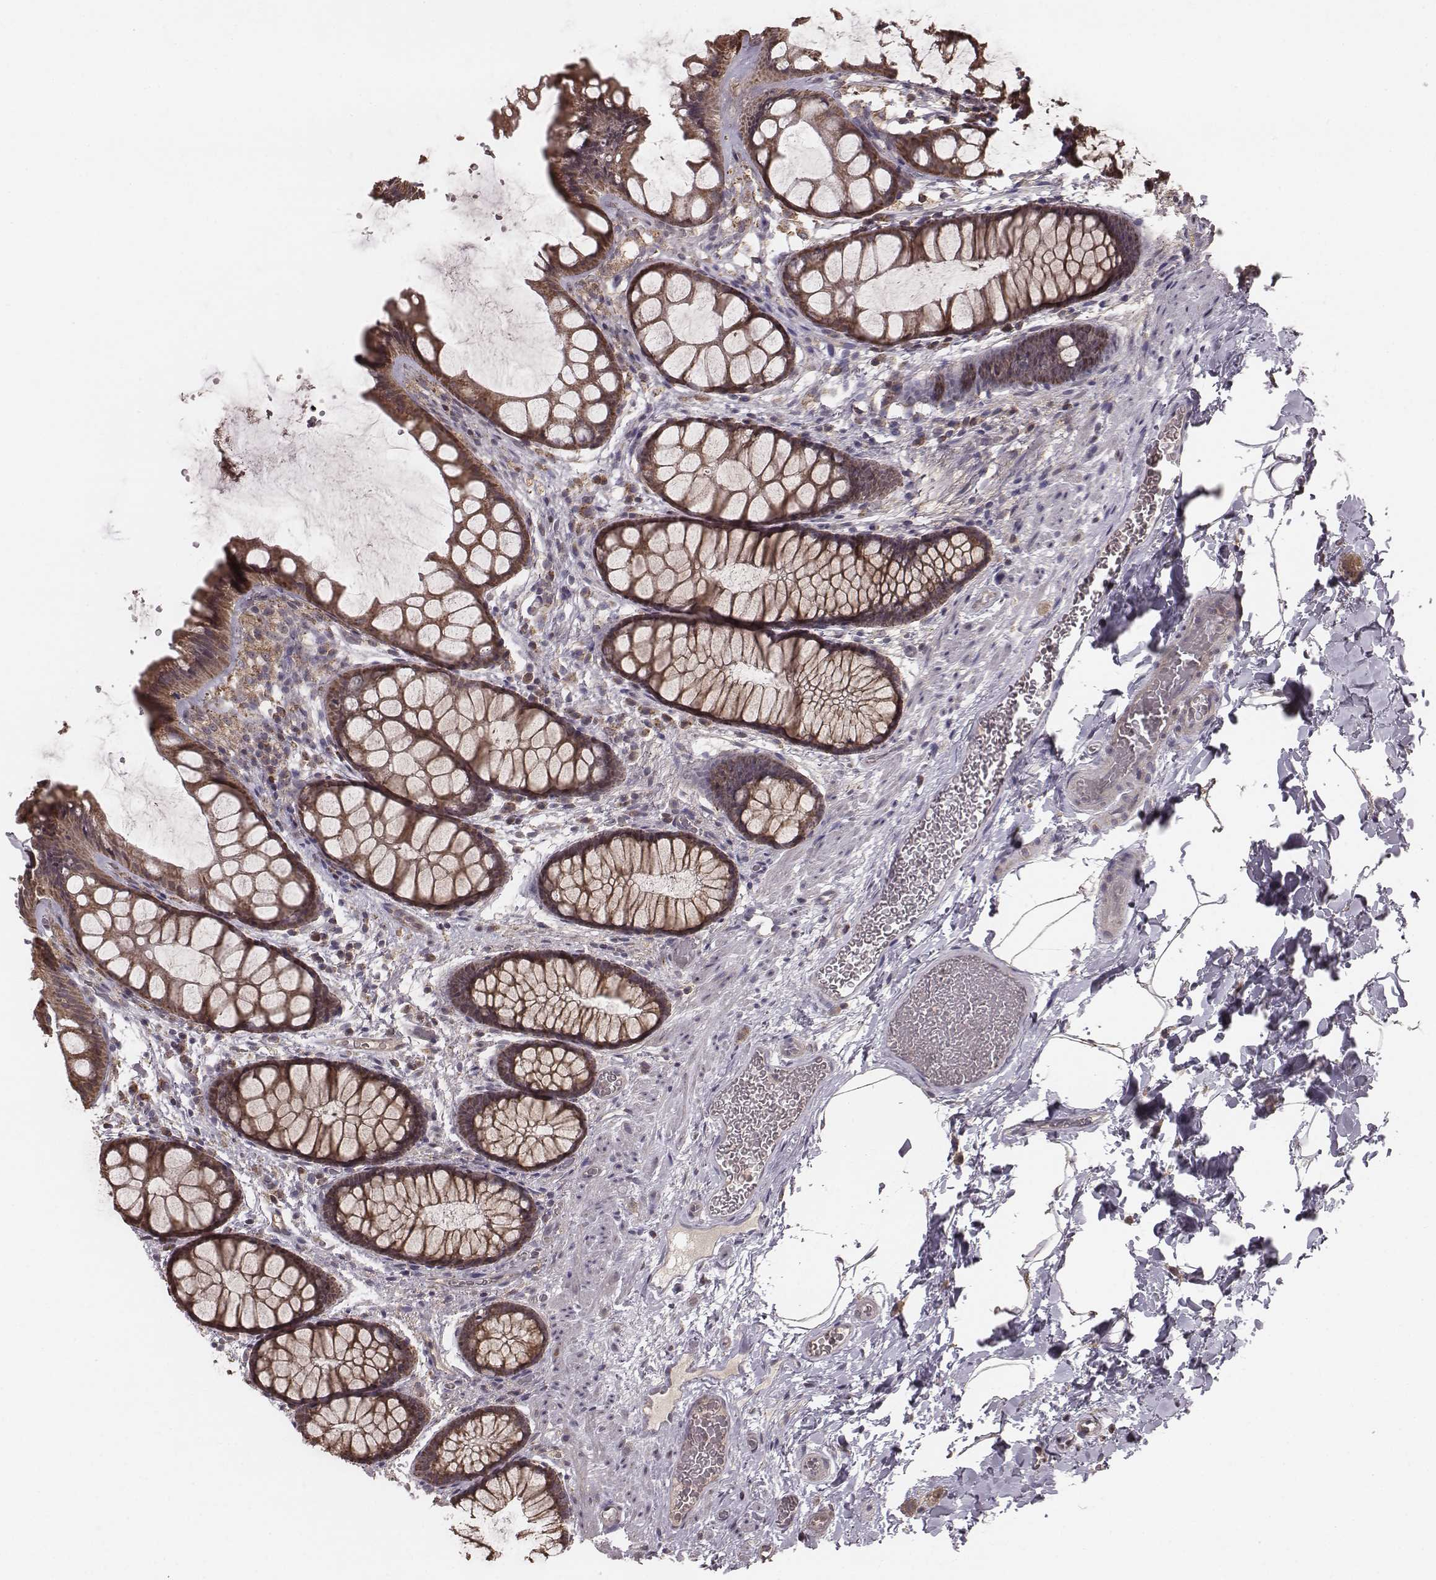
{"staining": {"intensity": "strong", "quantity": ">75%", "location": "cytoplasmic/membranous"}, "tissue": "rectum", "cell_type": "Glandular cells", "image_type": "normal", "snomed": [{"axis": "morphology", "description": "Normal tissue, NOS"}, {"axis": "topography", "description": "Rectum"}], "caption": "Immunohistochemical staining of unremarkable rectum demonstrates strong cytoplasmic/membranous protein expression in approximately >75% of glandular cells. (IHC, brightfield microscopy, high magnification).", "gene": "PDCD2L", "patient": {"sex": "female", "age": 62}}